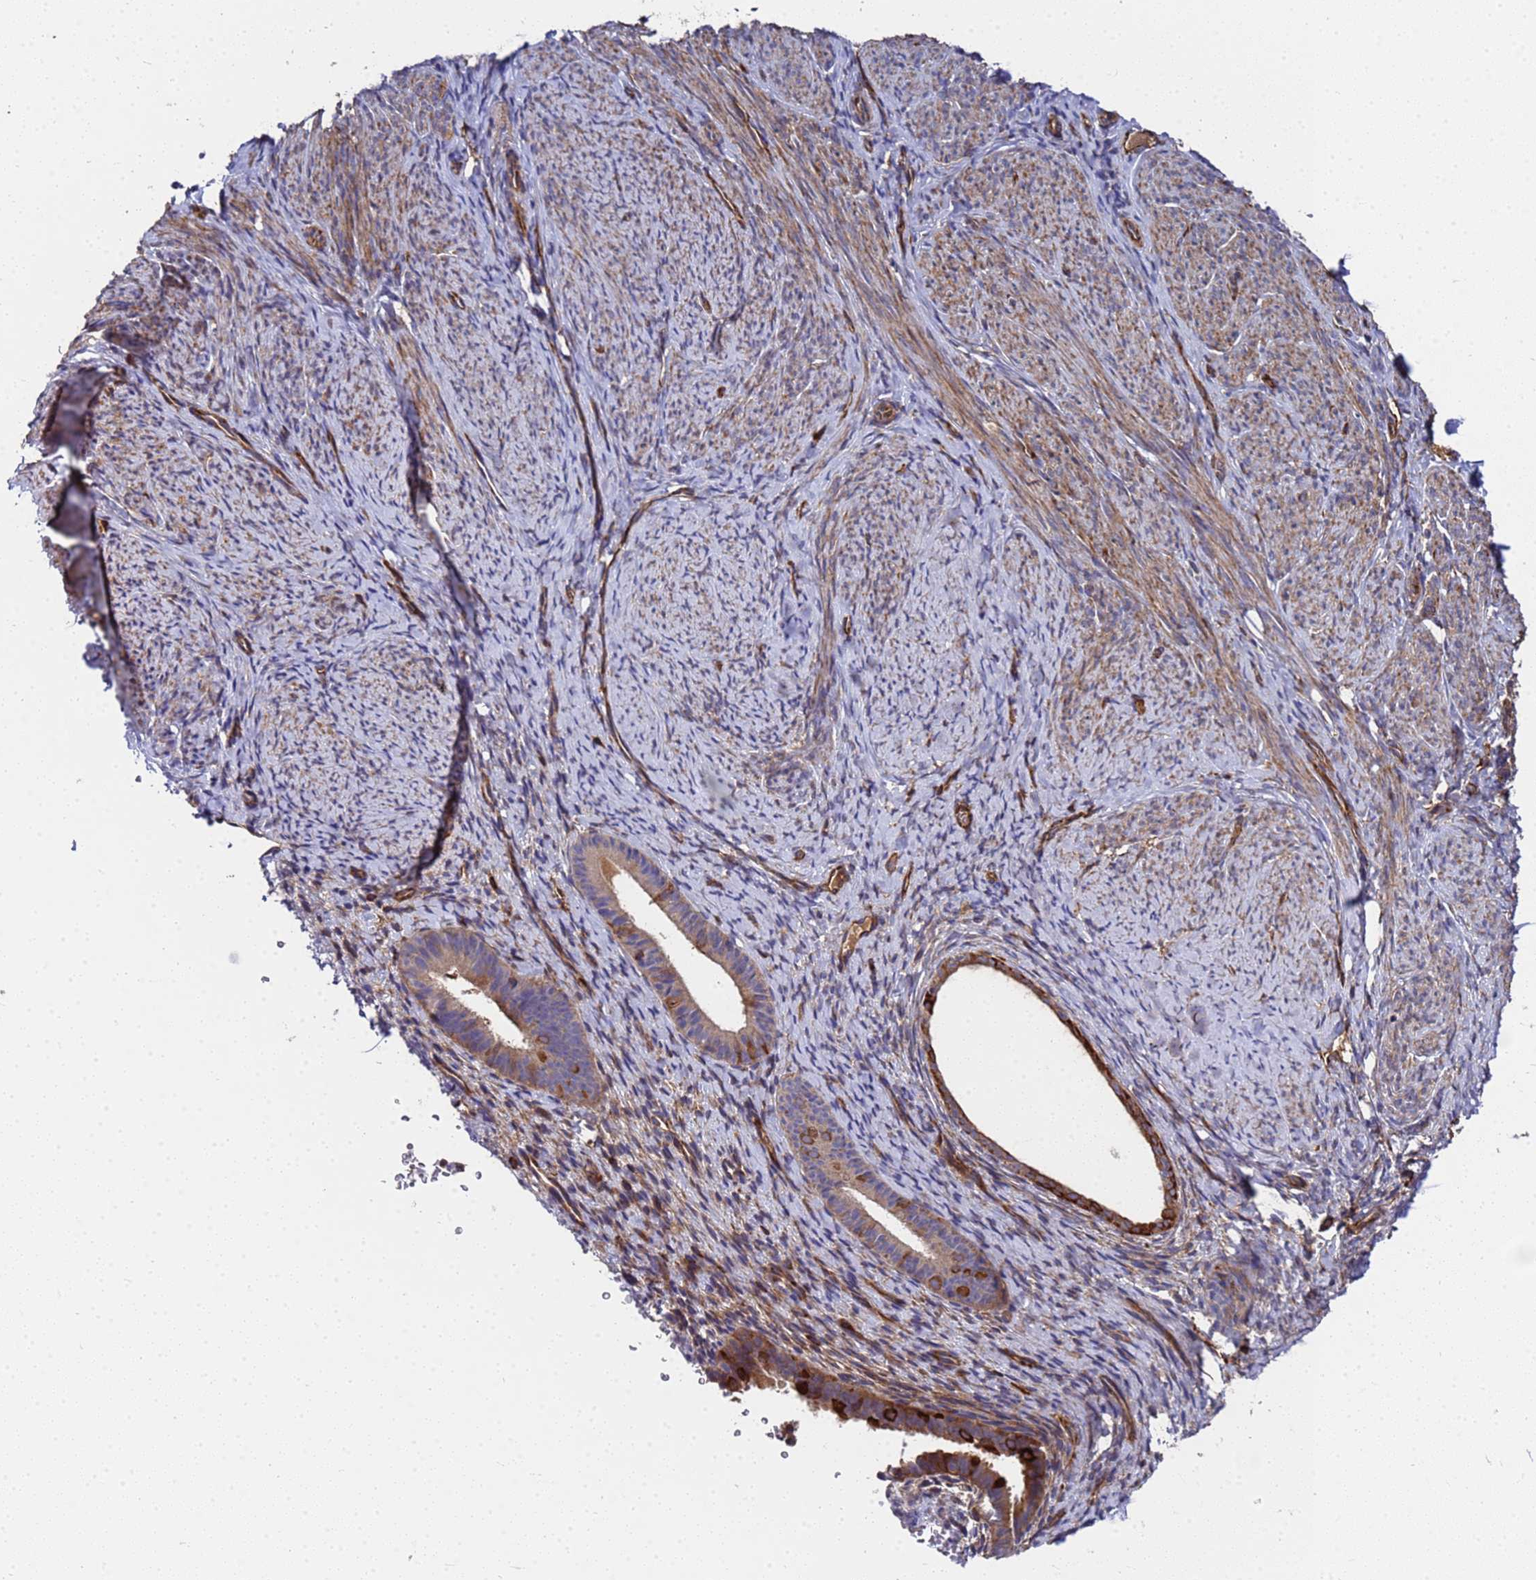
{"staining": {"intensity": "weak", "quantity": "<25%", "location": "cytoplasmic/membranous"}, "tissue": "endometrium", "cell_type": "Cells in endometrial stroma", "image_type": "normal", "snomed": [{"axis": "morphology", "description": "Normal tissue, NOS"}, {"axis": "topography", "description": "Endometrium"}], "caption": "Immunohistochemistry (IHC) micrograph of benign endometrium: endometrium stained with DAB reveals no significant protein staining in cells in endometrial stroma.", "gene": "MOCS1", "patient": {"sex": "female", "age": 65}}